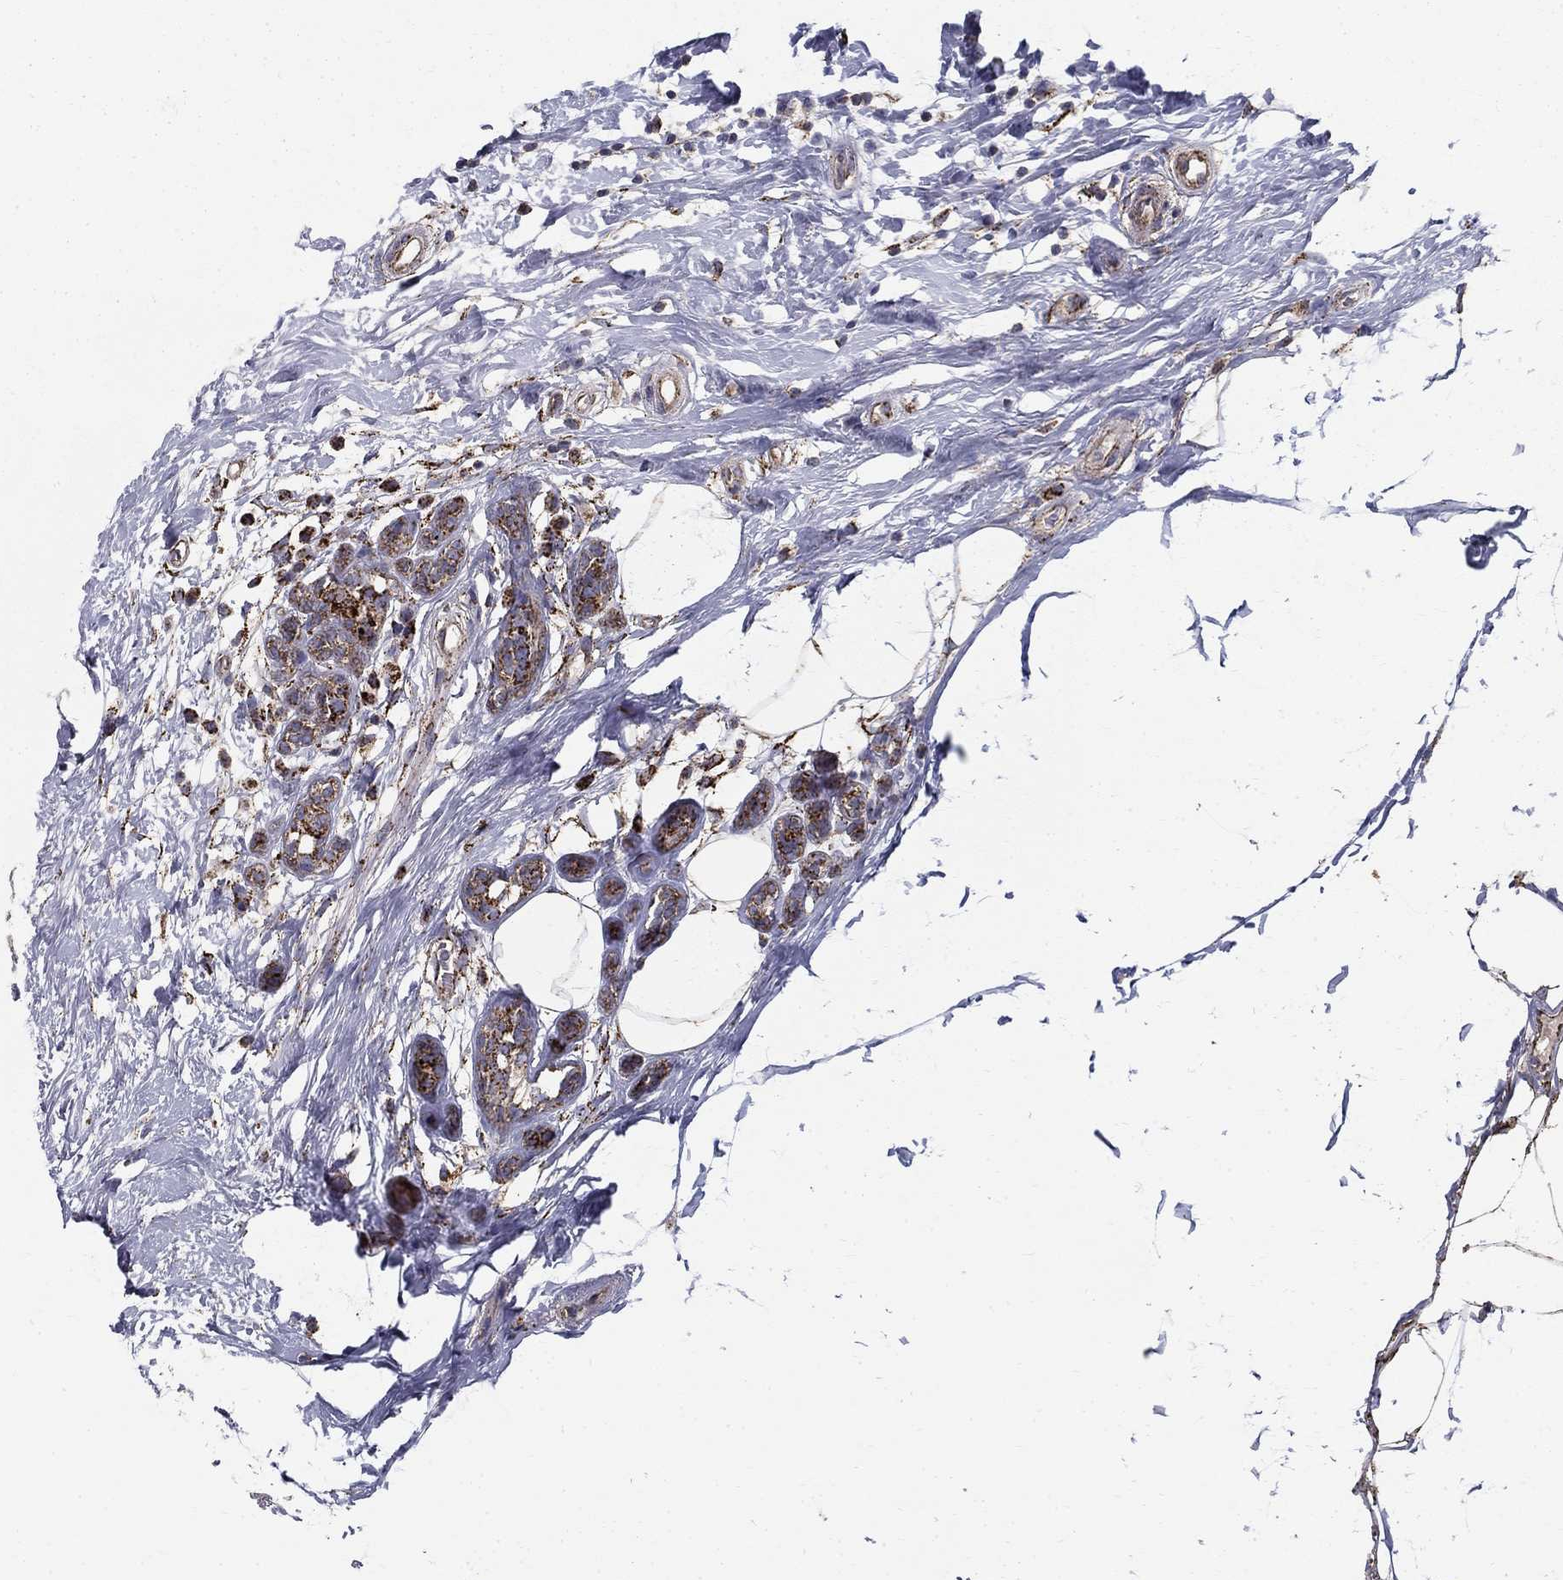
{"staining": {"intensity": "strong", "quantity": ">75%", "location": "cytoplasmic/membranous"}, "tissue": "breast cancer", "cell_type": "Tumor cells", "image_type": "cancer", "snomed": [{"axis": "morphology", "description": "Duct carcinoma"}, {"axis": "topography", "description": "Breast"}], "caption": "Breast cancer (invasive ductal carcinoma) was stained to show a protein in brown. There is high levels of strong cytoplasmic/membranous staining in about >75% of tumor cells.", "gene": "GCSH", "patient": {"sex": "female", "age": 45}}